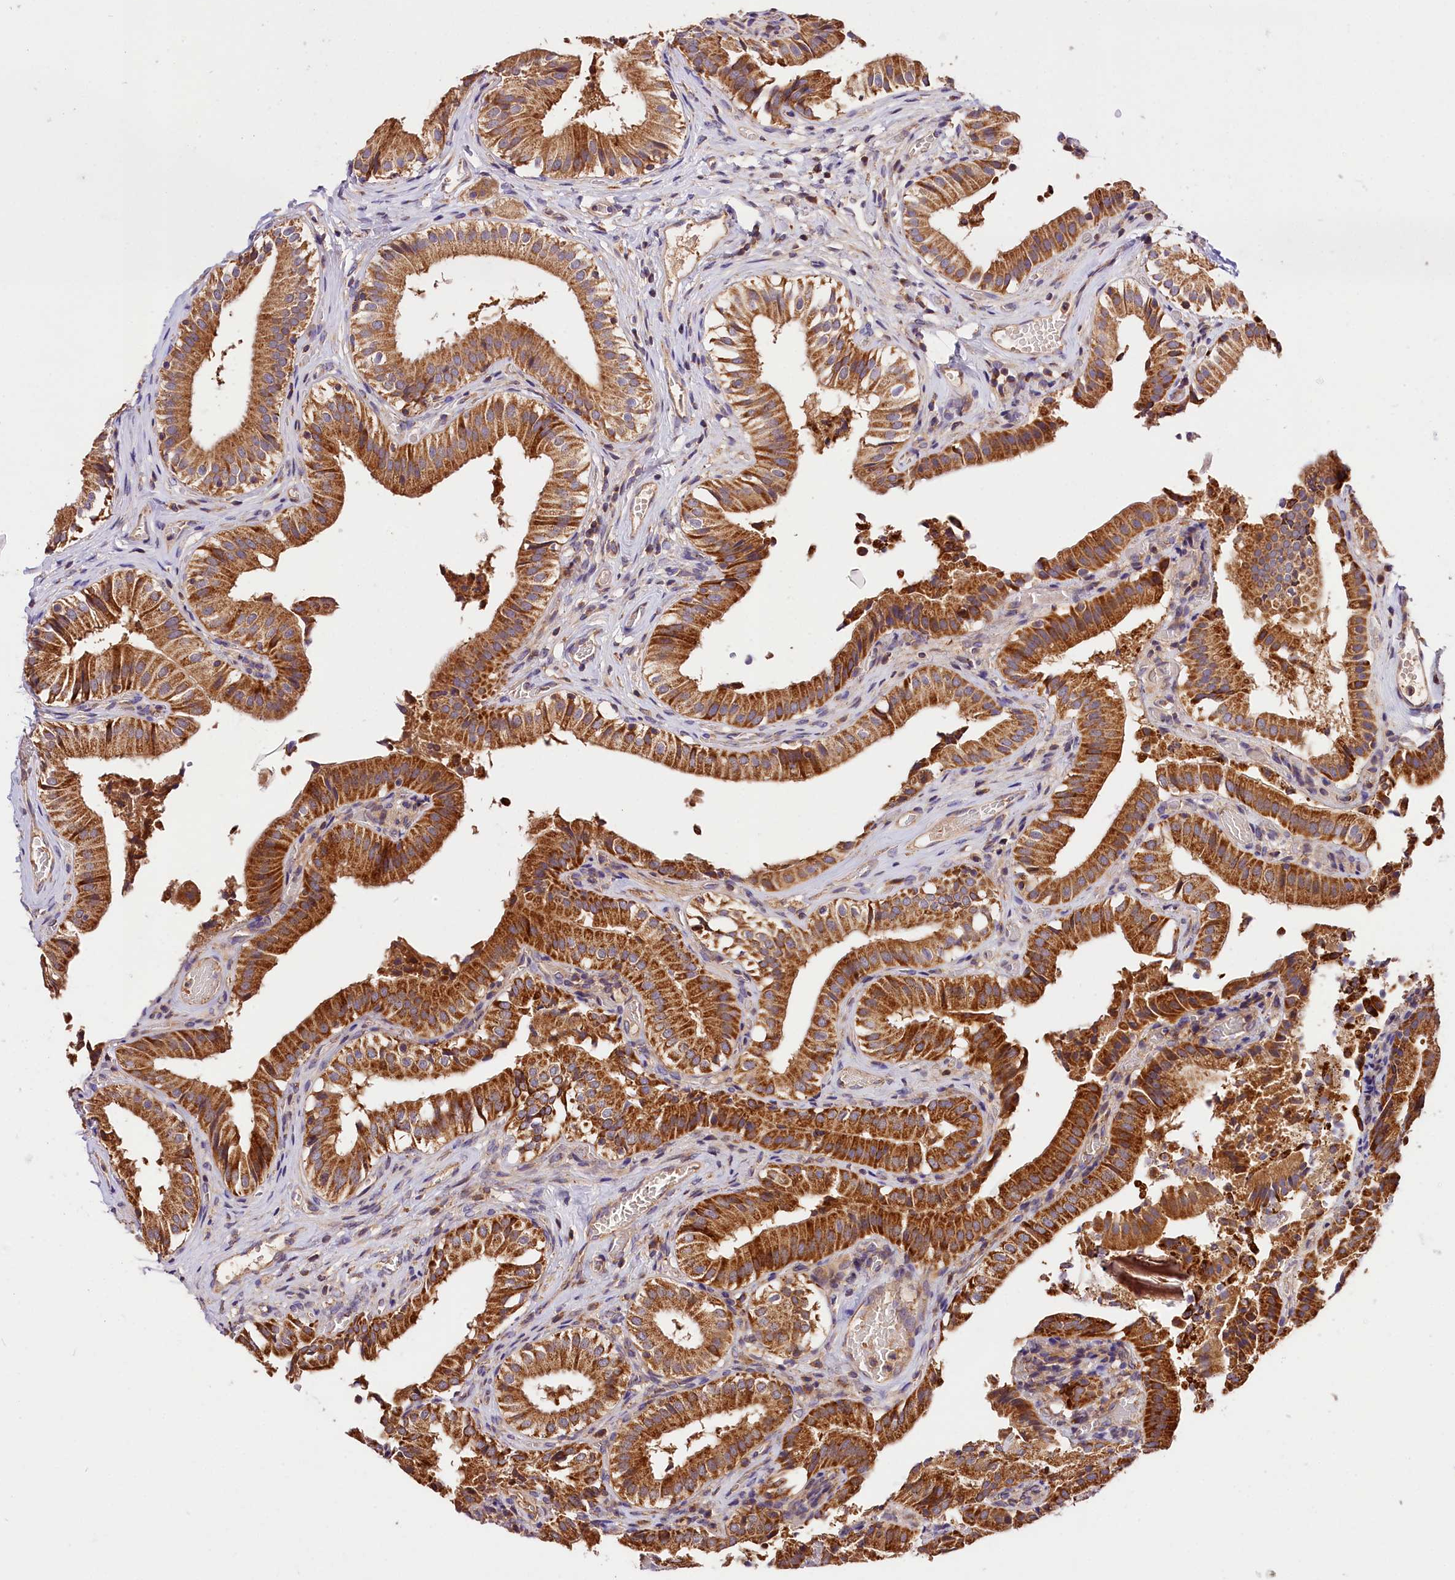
{"staining": {"intensity": "strong", "quantity": ">75%", "location": "cytoplasmic/membranous"}, "tissue": "gallbladder", "cell_type": "Glandular cells", "image_type": "normal", "snomed": [{"axis": "morphology", "description": "Normal tissue, NOS"}, {"axis": "topography", "description": "Gallbladder"}], "caption": "Protein analysis of unremarkable gallbladder reveals strong cytoplasmic/membranous positivity in approximately >75% of glandular cells.", "gene": "KPTN", "patient": {"sex": "female", "age": 47}}